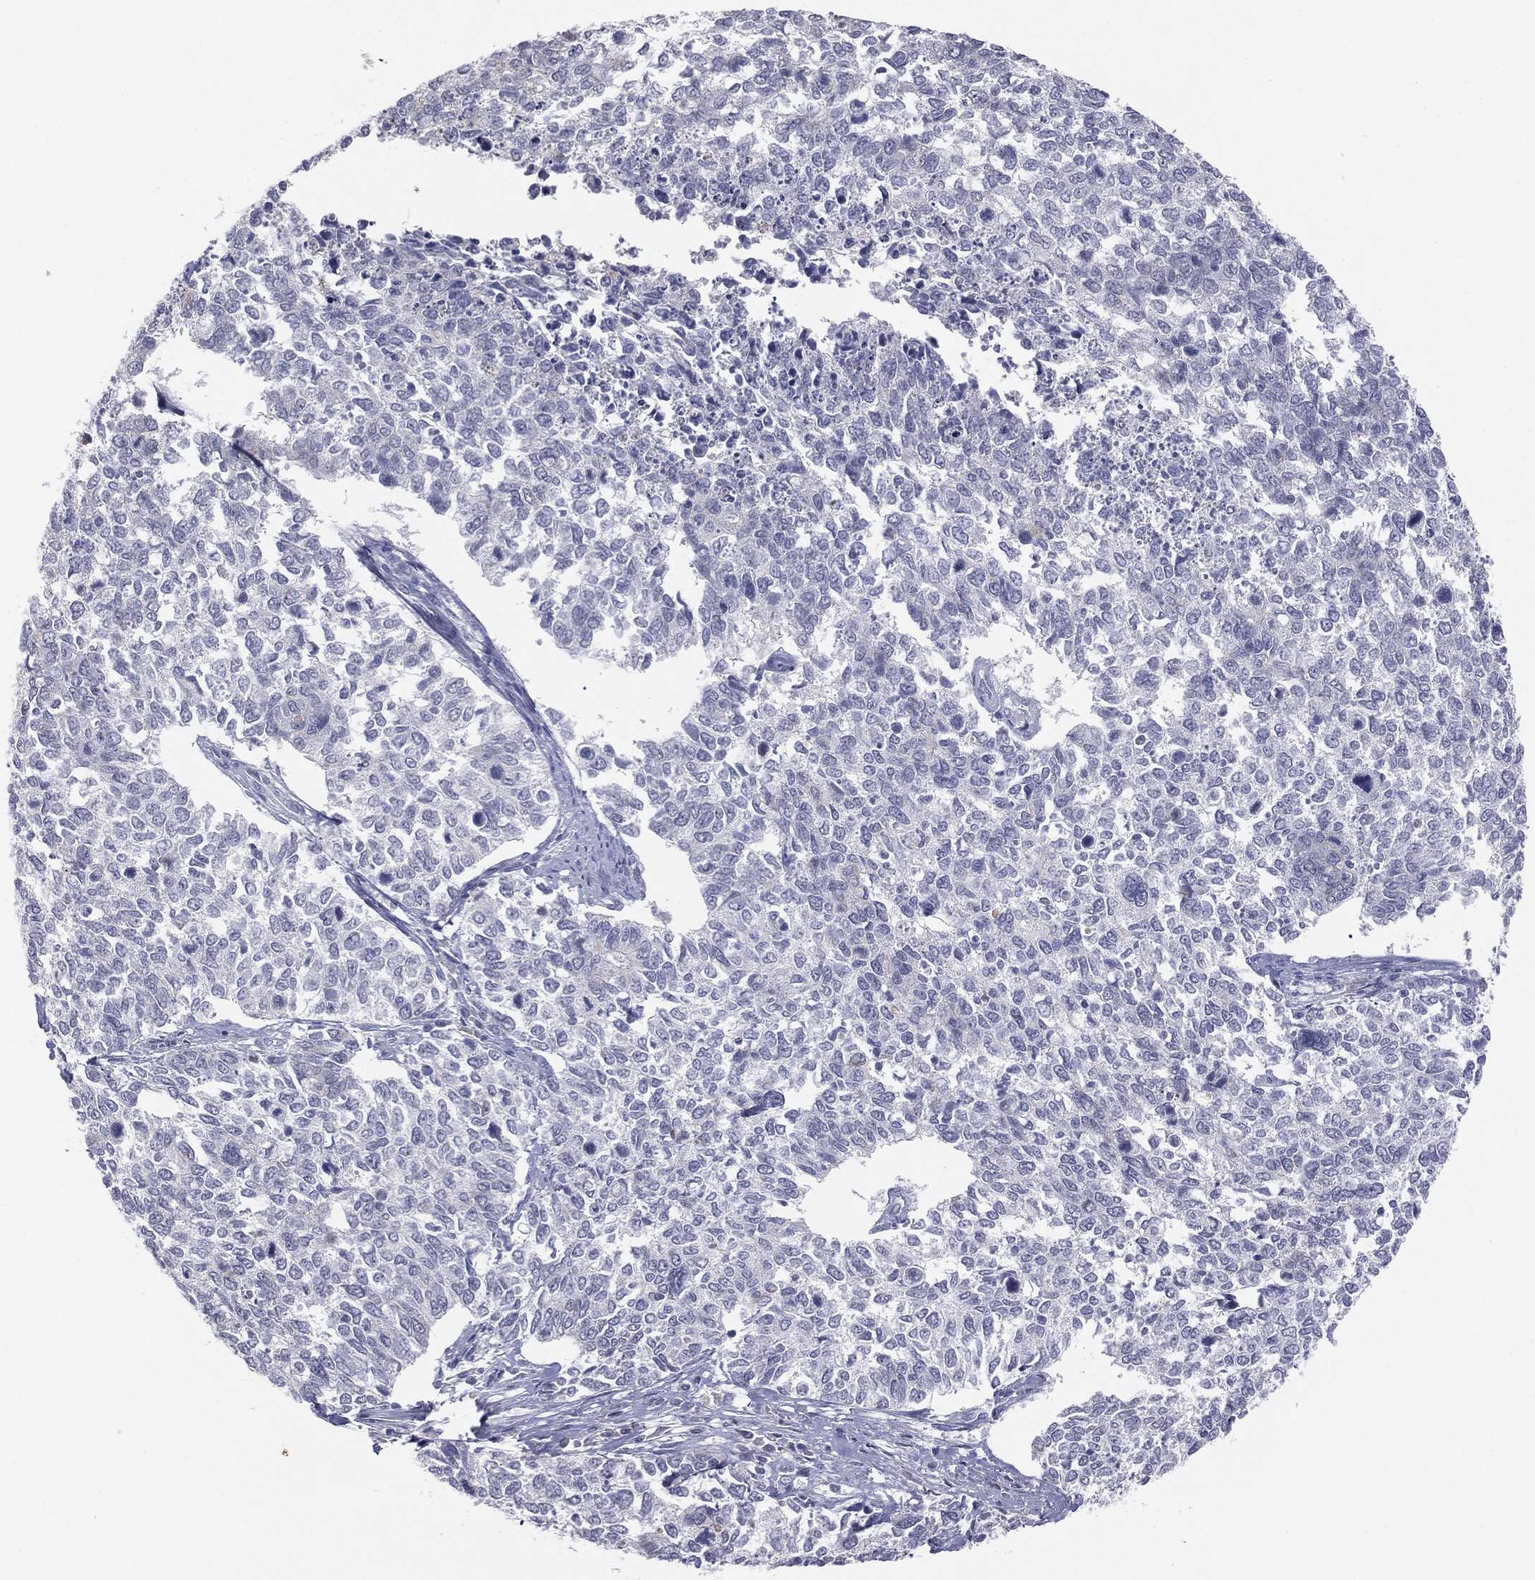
{"staining": {"intensity": "negative", "quantity": "none", "location": "none"}, "tissue": "cervical cancer", "cell_type": "Tumor cells", "image_type": "cancer", "snomed": [{"axis": "morphology", "description": "Adenocarcinoma, NOS"}, {"axis": "topography", "description": "Cervix"}], "caption": "A histopathology image of human adenocarcinoma (cervical) is negative for staining in tumor cells.", "gene": "MUC1", "patient": {"sex": "female", "age": 63}}